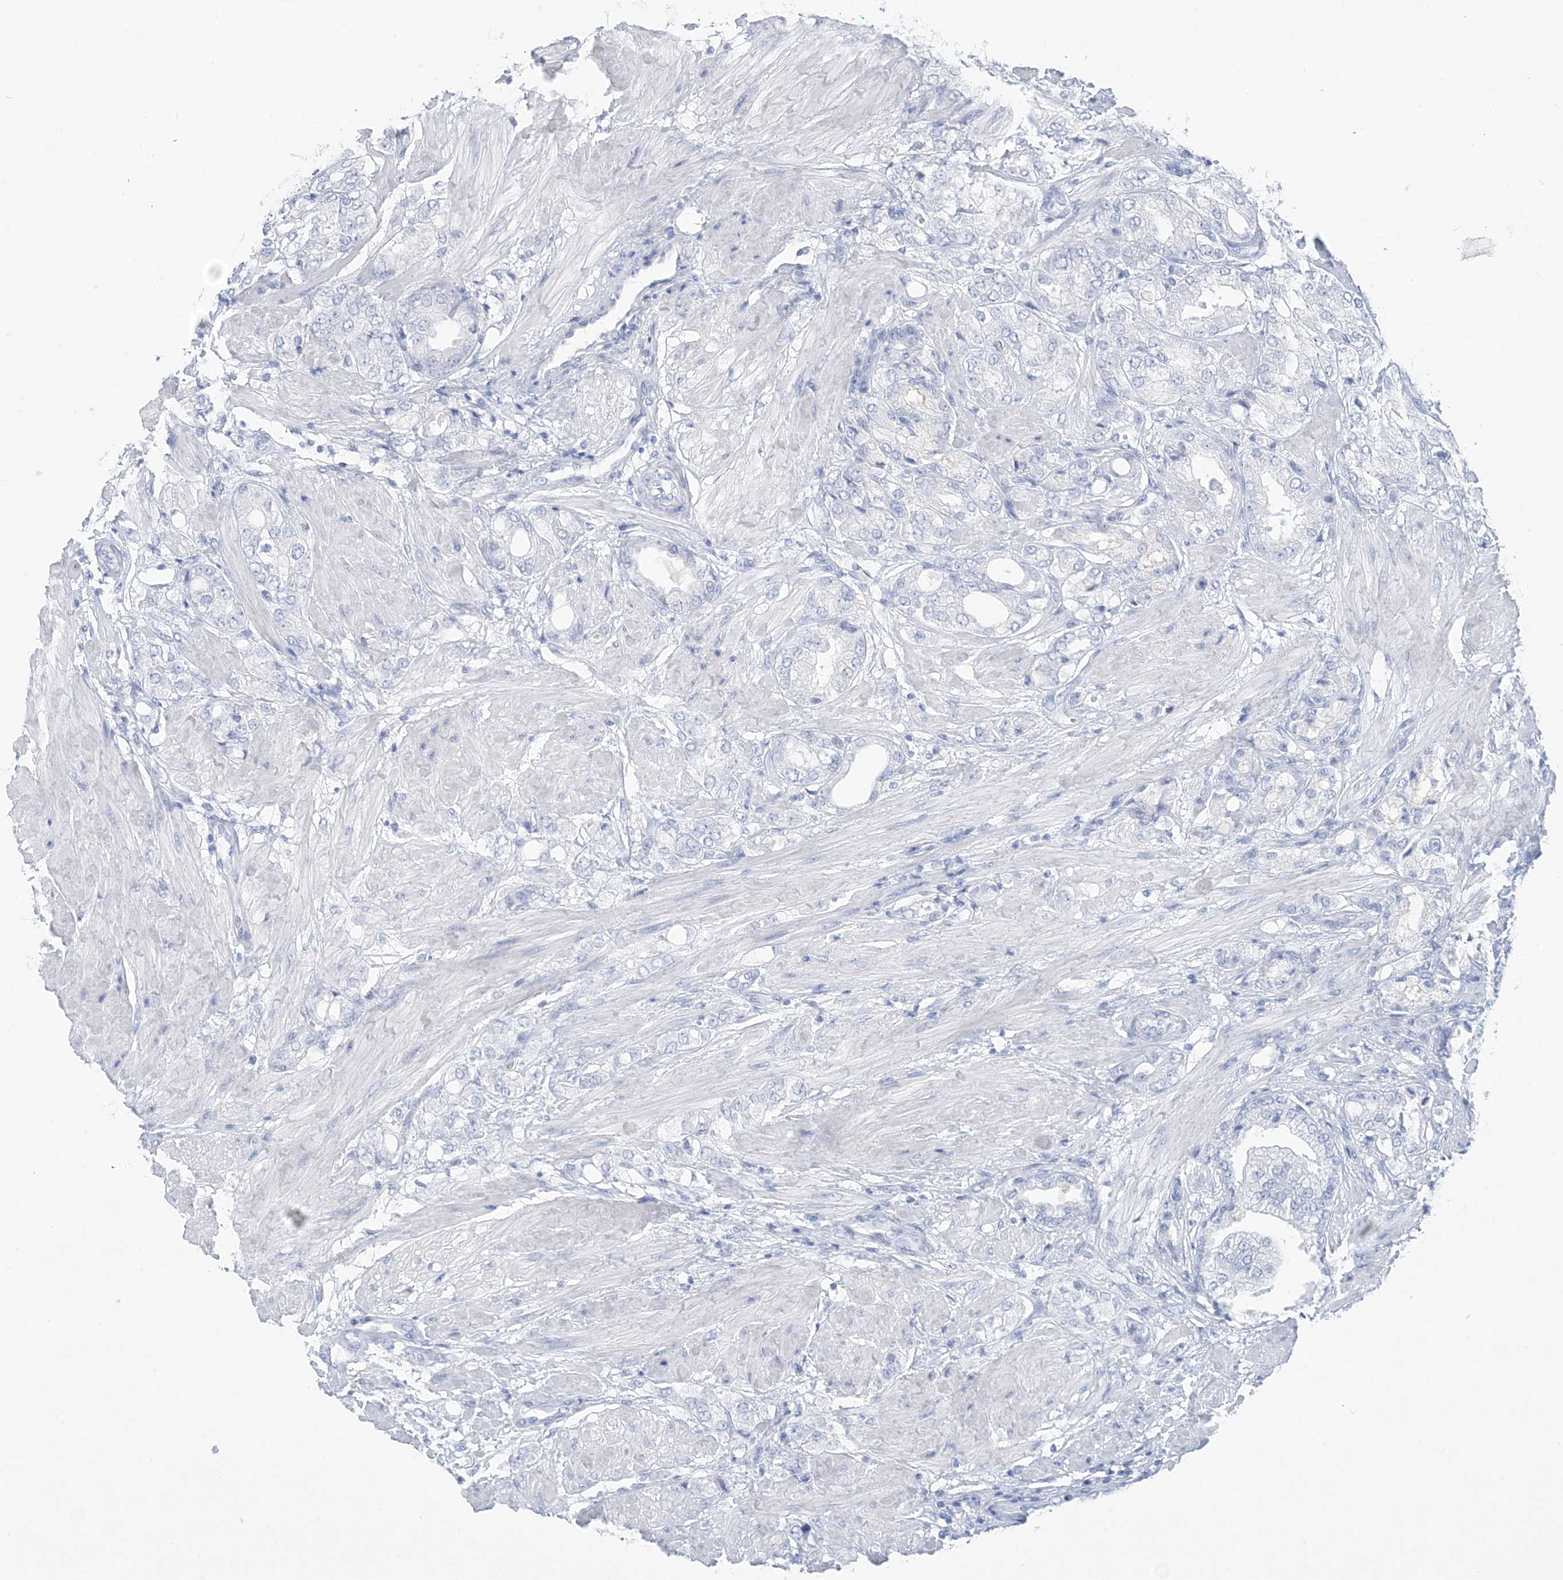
{"staining": {"intensity": "negative", "quantity": "none", "location": "none"}, "tissue": "prostate cancer", "cell_type": "Tumor cells", "image_type": "cancer", "snomed": [{"axis": "morphology", "description": "Adenocarcinoma, High grade"}, {"axis": "topography", "description": "Prostate"}], "caption": "A histopathology image of prostate adenocarcinoma (high-grade) stained for a protein displays no brown staining in tumor cells.", "gene": "SH3YL1", "patient": {"sex": "male", "age": 50}}